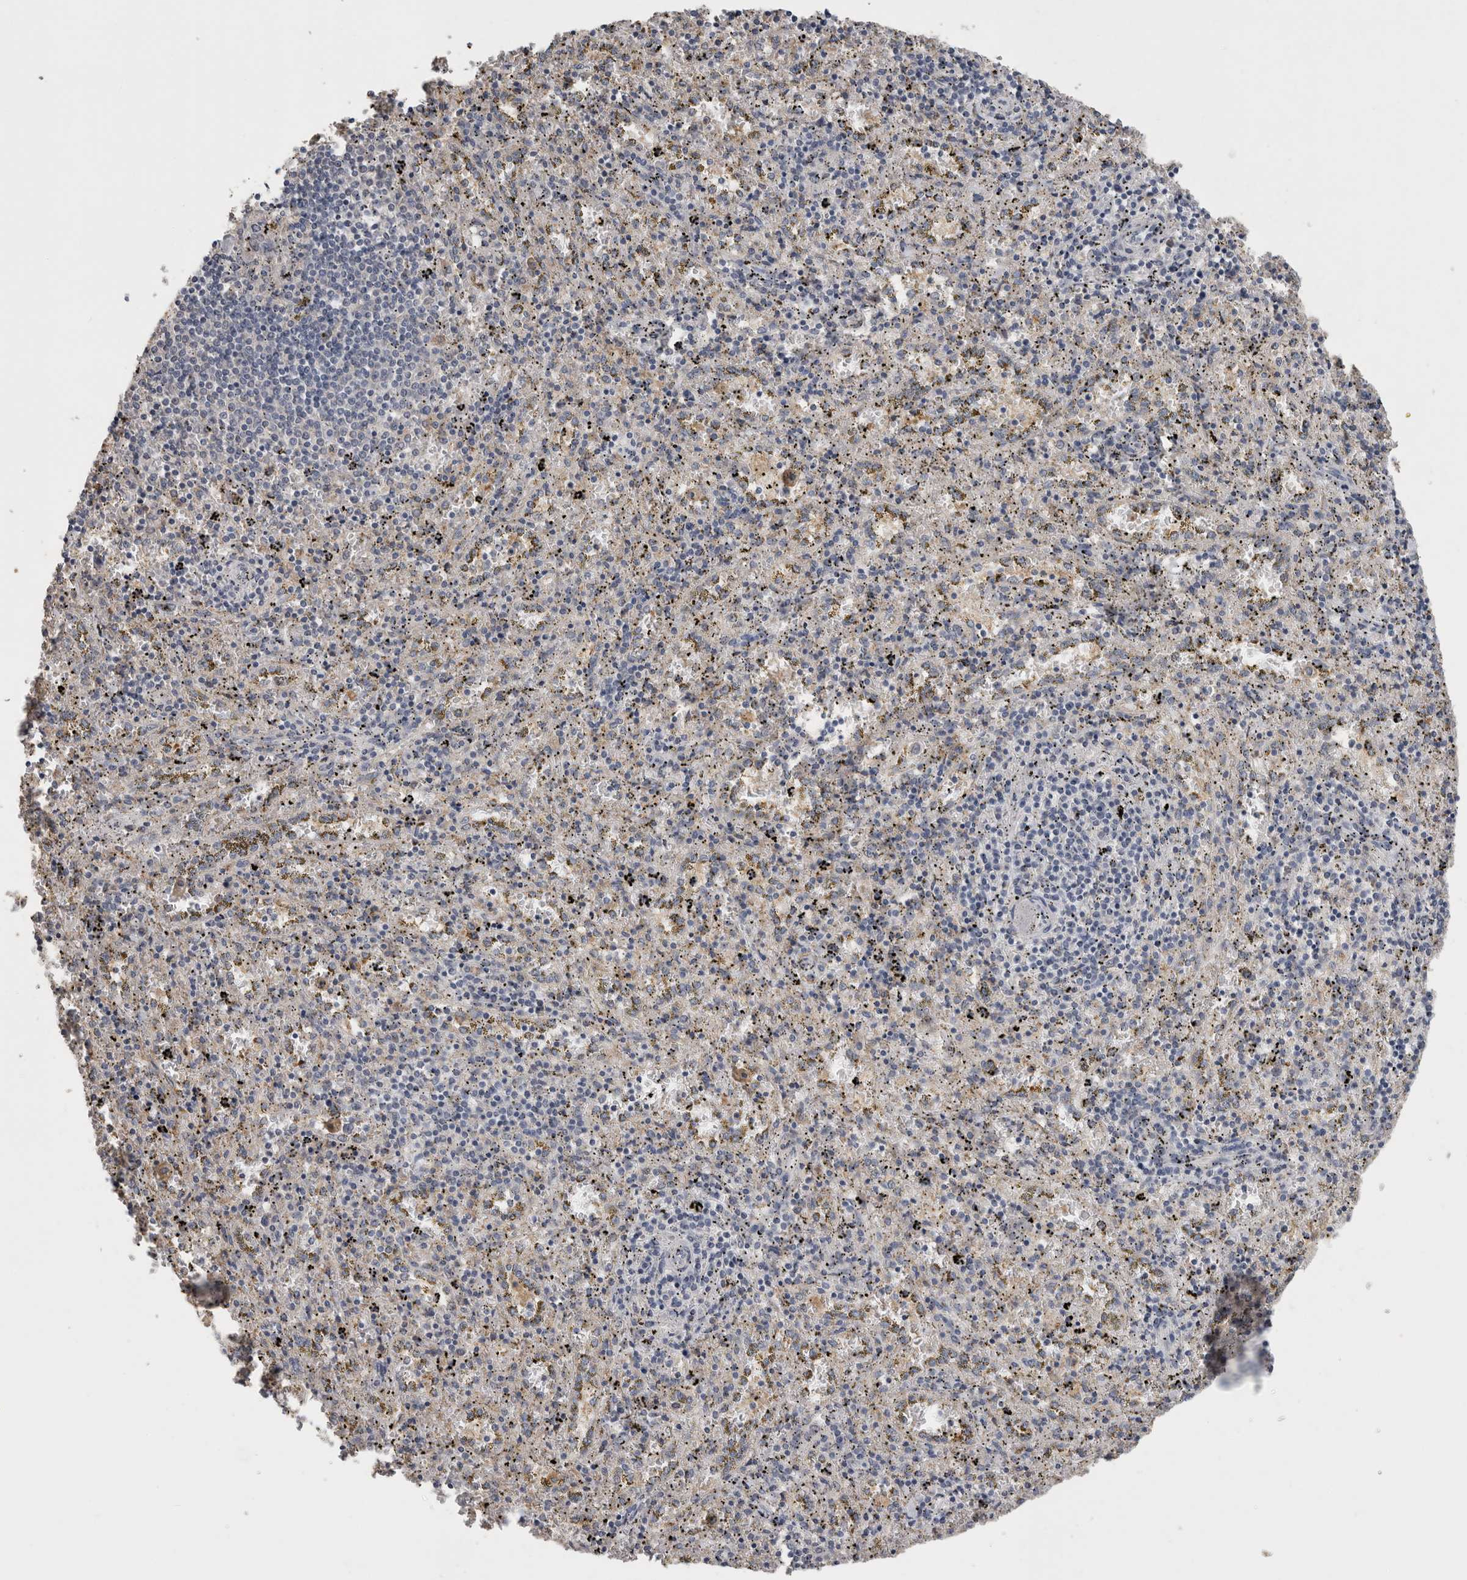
{"staining": {"intensity": "weak", "quantity": "<25%", "location": "cytoplasmic/membranous"}, "tissue": "spleen", "cell_type": "Cells in red pulp", "image_type": "normal", "snomed": [{"axis": "morphology", "description": "Normal tissue, NOS"}, {"axis": "topography", "description": "Spleen"}], "caption": "Immunohistochemistry (IHC) photomicrograph of unremarkable spleen stained for a protein (brown), which displays no positivity in cells in red pulp. (Immunohistochemistry, brightfield microscopy, high magnification).", "gene": "CNTFR", "patient": {"sex": "male", "age": 11}}